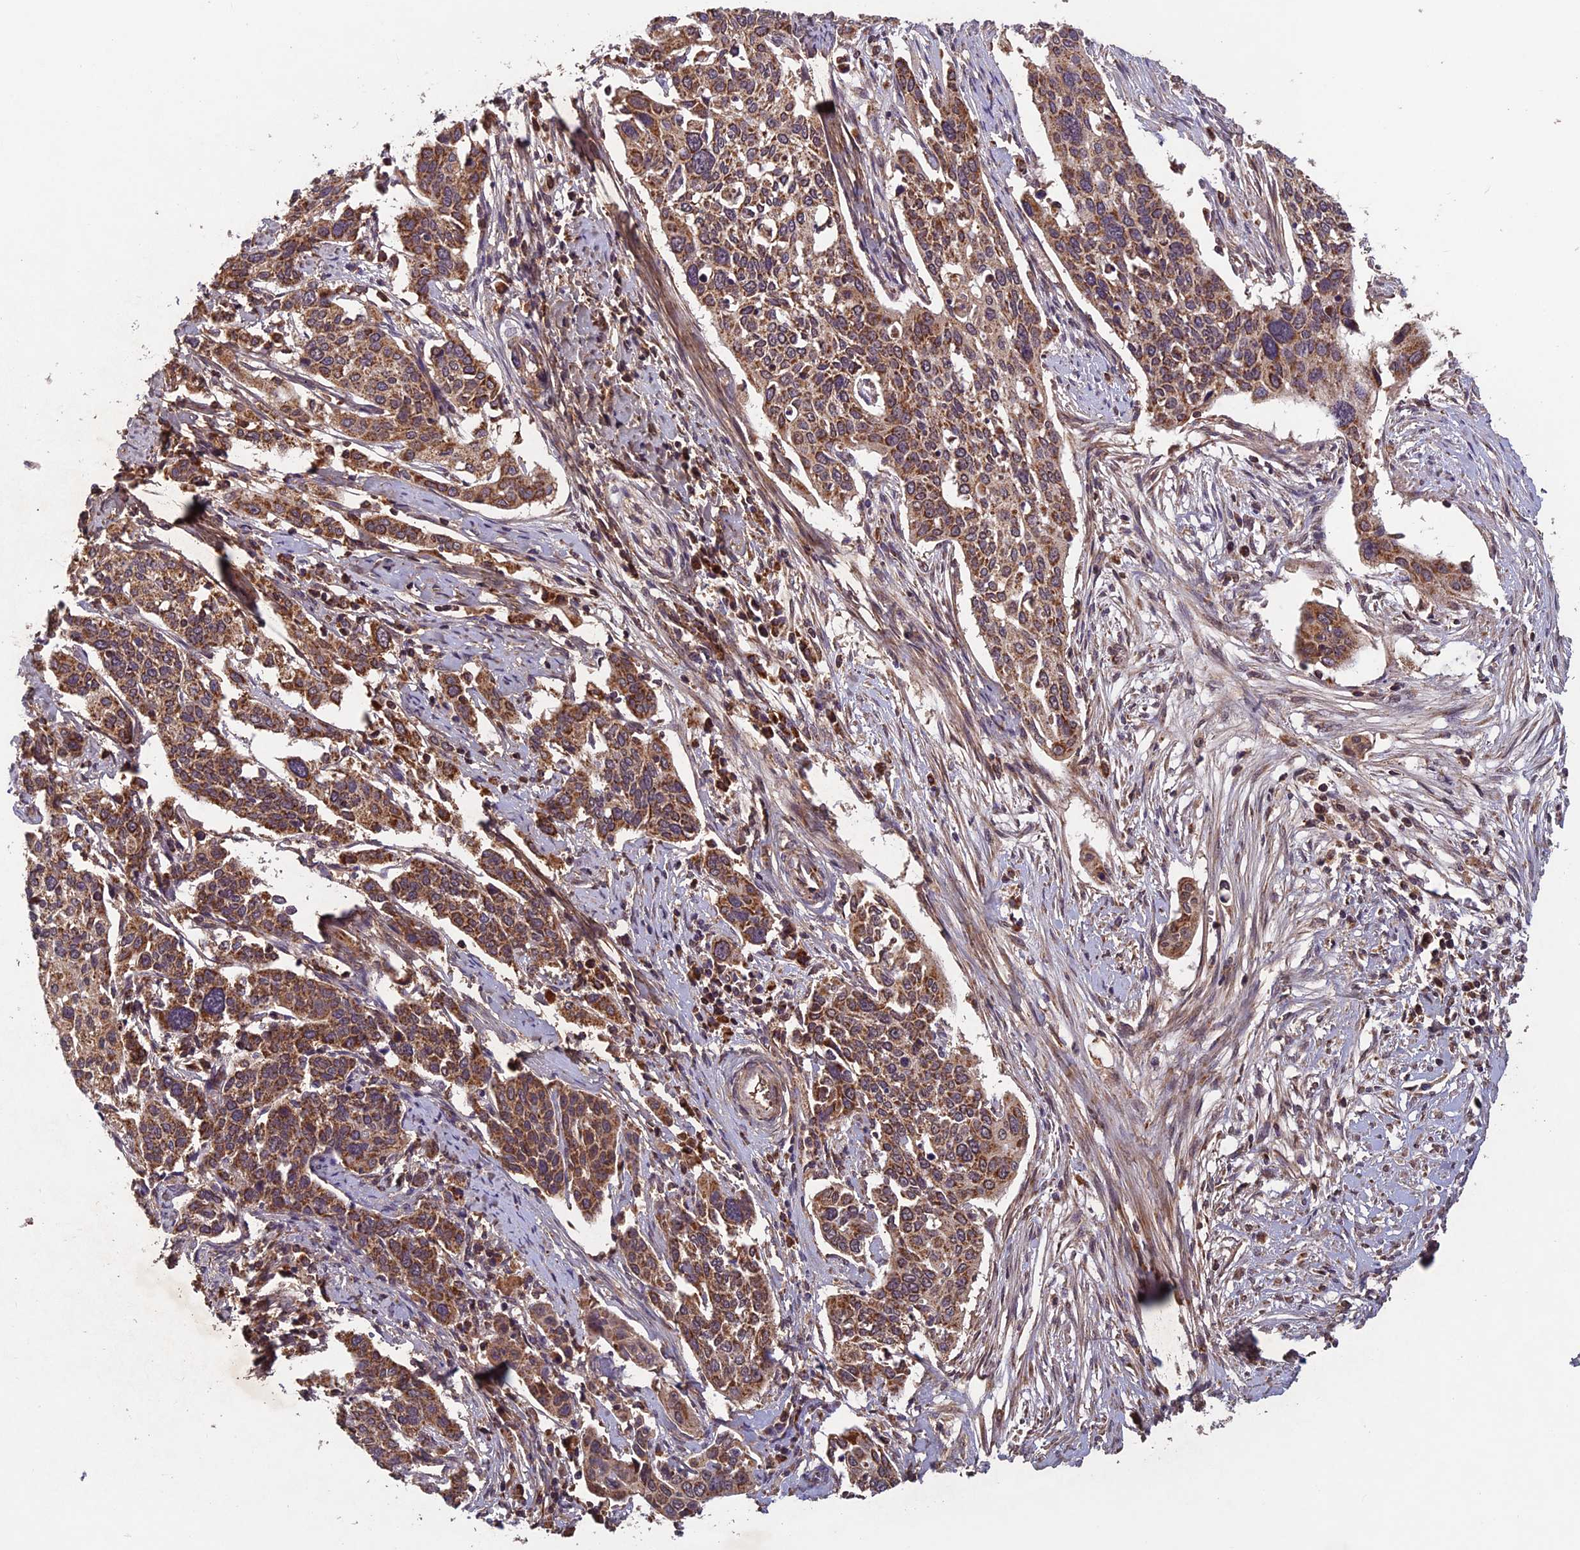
{"staining": {"intensity": "strong", "quantity": ">75%", "location": "cytoplasmic/membranous"}, "tissue": "cervical cancer", "cell_type": "Tumor cells", "image_type": "cancer", "snomed": [{"axis": "morphology", "description": "Squamous cell carcinoma, NOS"}, {"axis": "topography", "description": "Cervix"}], "caption": "High-power microscopy captured an immunohistochemistry image of cervical squamous cell carcinoma, revealing strong cytoplasmic/membranous staining in about >75% of tumor cells. Nuclei are stained in blue.", "gene": "CCDC15", "patient": {"sex": "female", "age": 44}}